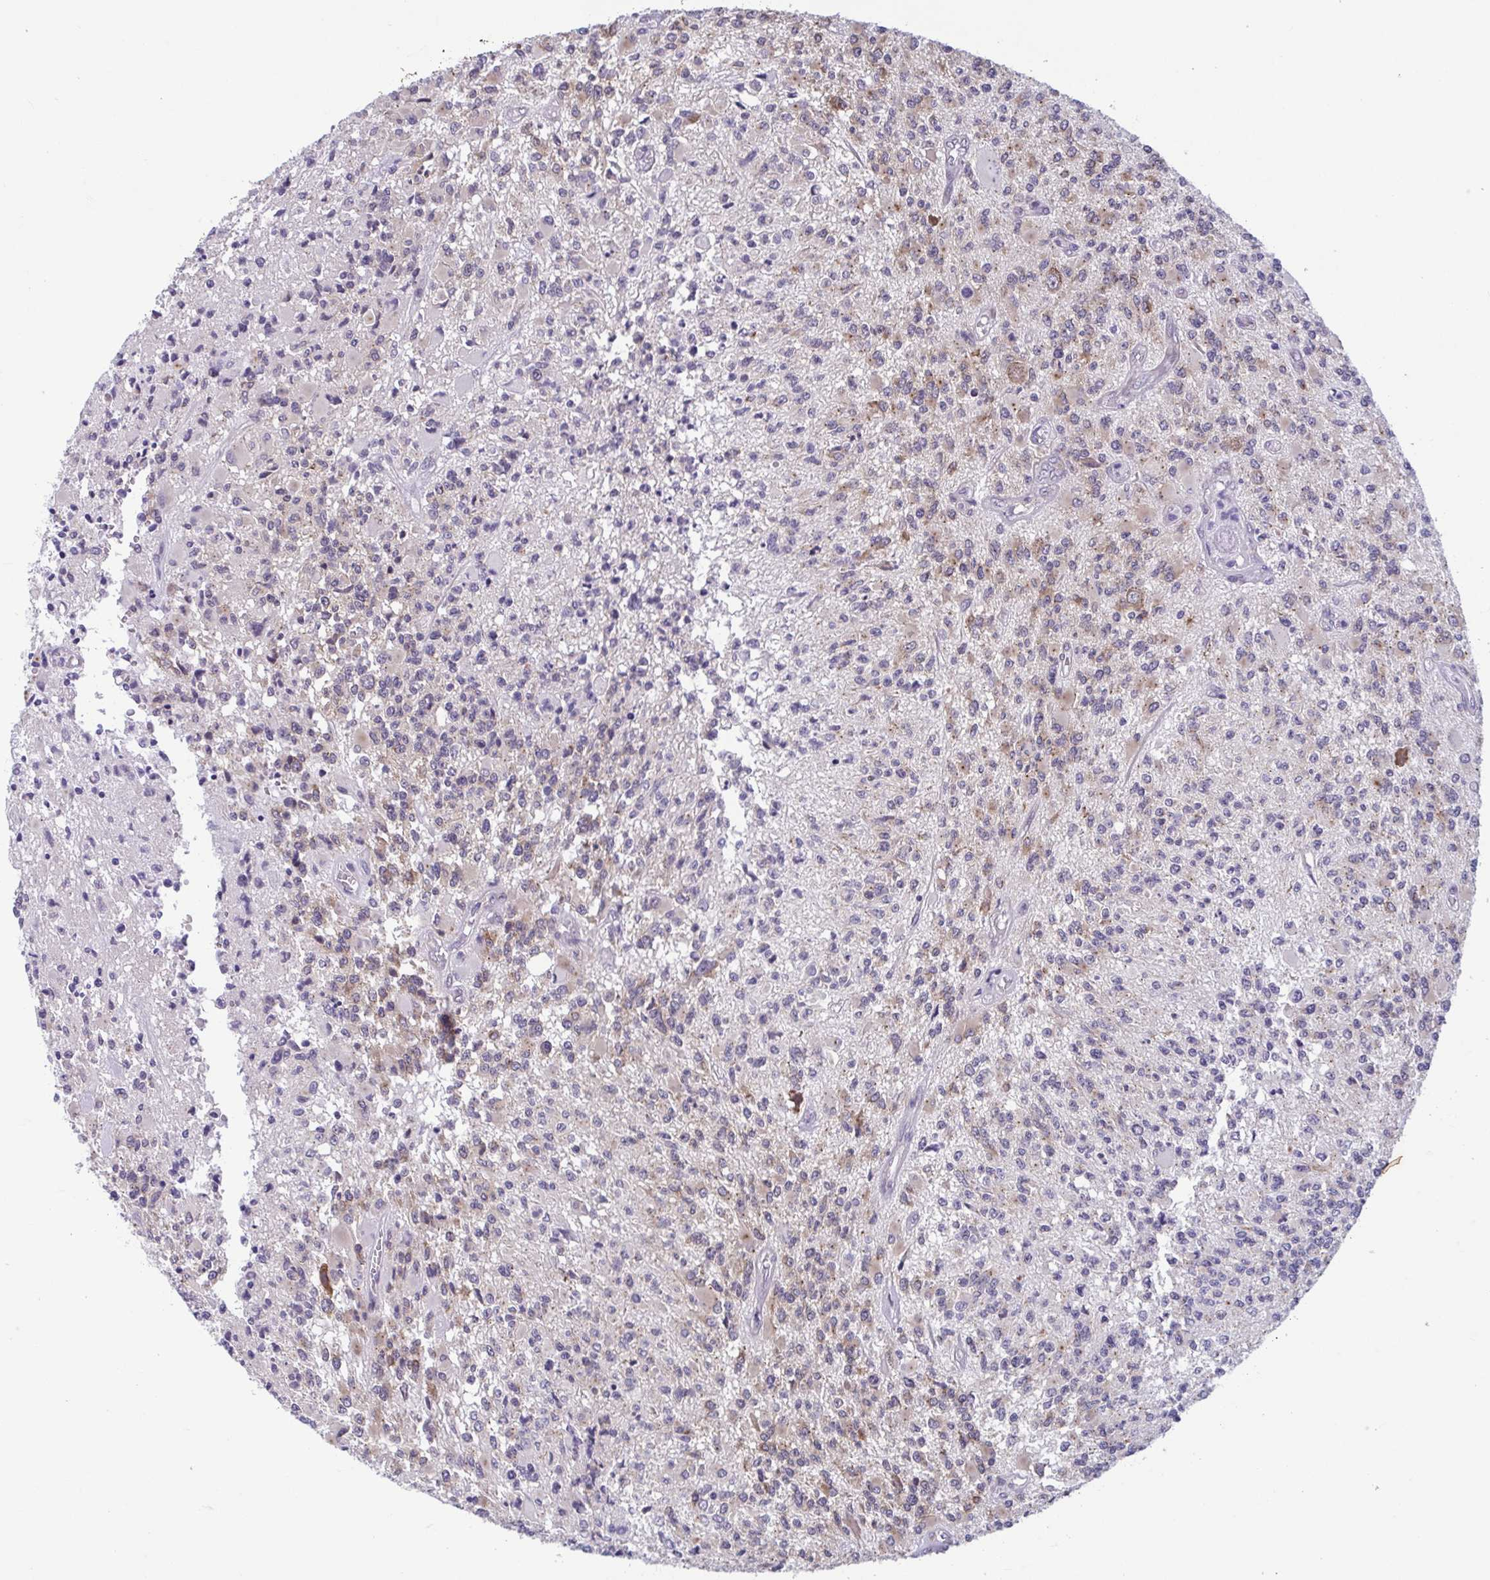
{"staining": {"intensity": "weak", "quantity": "25%-75%", "location": "cytoplasmic/membranous"}, "tissue": "glioma", "cell_type": "Tumor cells", "image_type": "cancer", "snomed": [{"axis": "morphology", "description": "Glioma, malignant, High grade"}, {"axis": "topography", "description": "Brain"}], "caption": "A micrograph of human glioma stained for a protein displays weak cytoplasmic/membranous brown staining in tumor cells. (DAB IHC with brightfield microscopy, high magnification).", "gene": "TMEM108", "patient": {"sex": "female", "age": 63}}